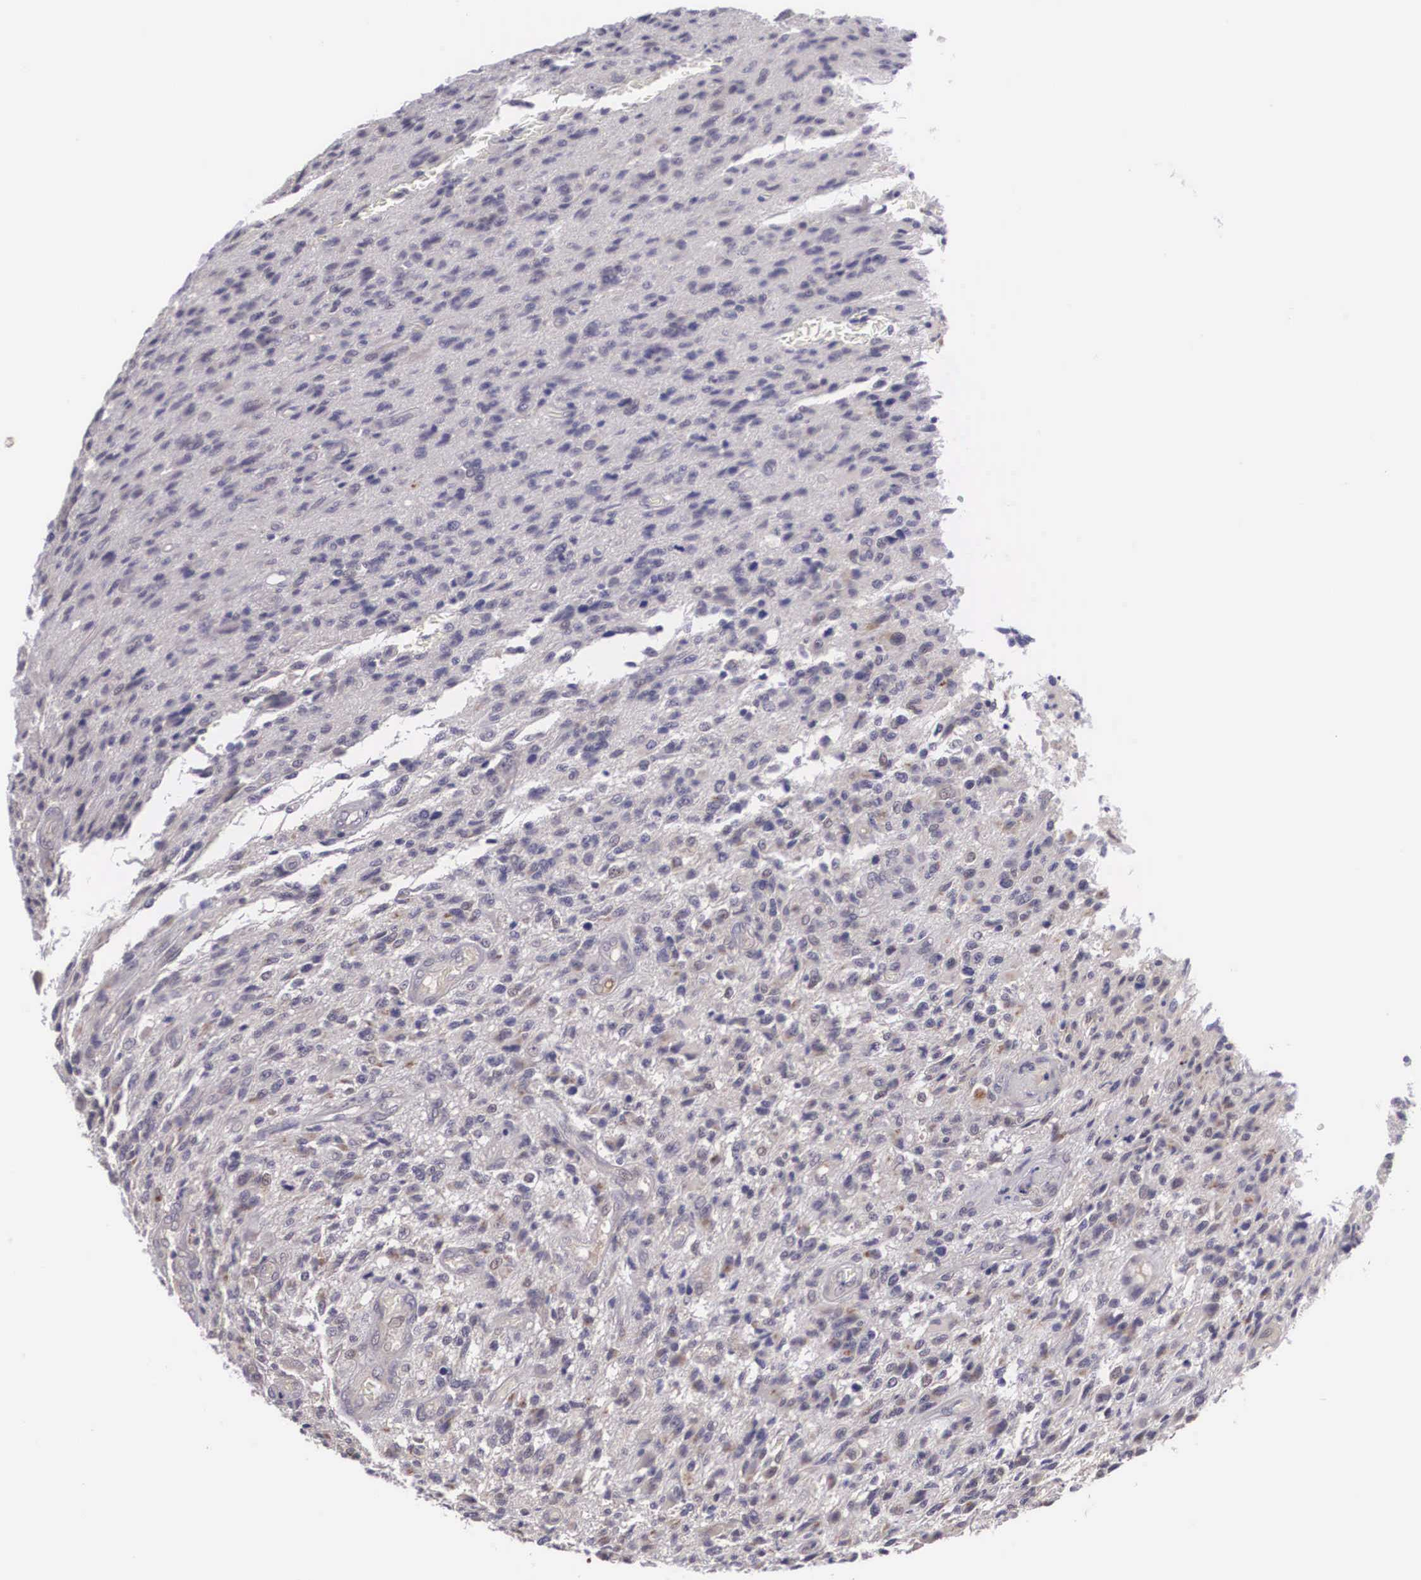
{"staining": {"intensity": "weak", "quantity": "25%-75%", "location": "cytoplasmic/membranous,nuclear"}, "tissue": "glioma", "cell_type": "Tumor cells", "image_type": "cancer", "snomed": [{"axis": "morphology", "description": "Glioma, malignant, High grade"}, {"axis": "topography", "description": "Brain"}], "caption": "Glioma stained for a protein (brown) shows weak cytoplasmic/membranous and nuclear positive expression in about 25%-75% of tumor cells.", "gene": "NINL", "patient": {"sex": "male", "age": 36}}